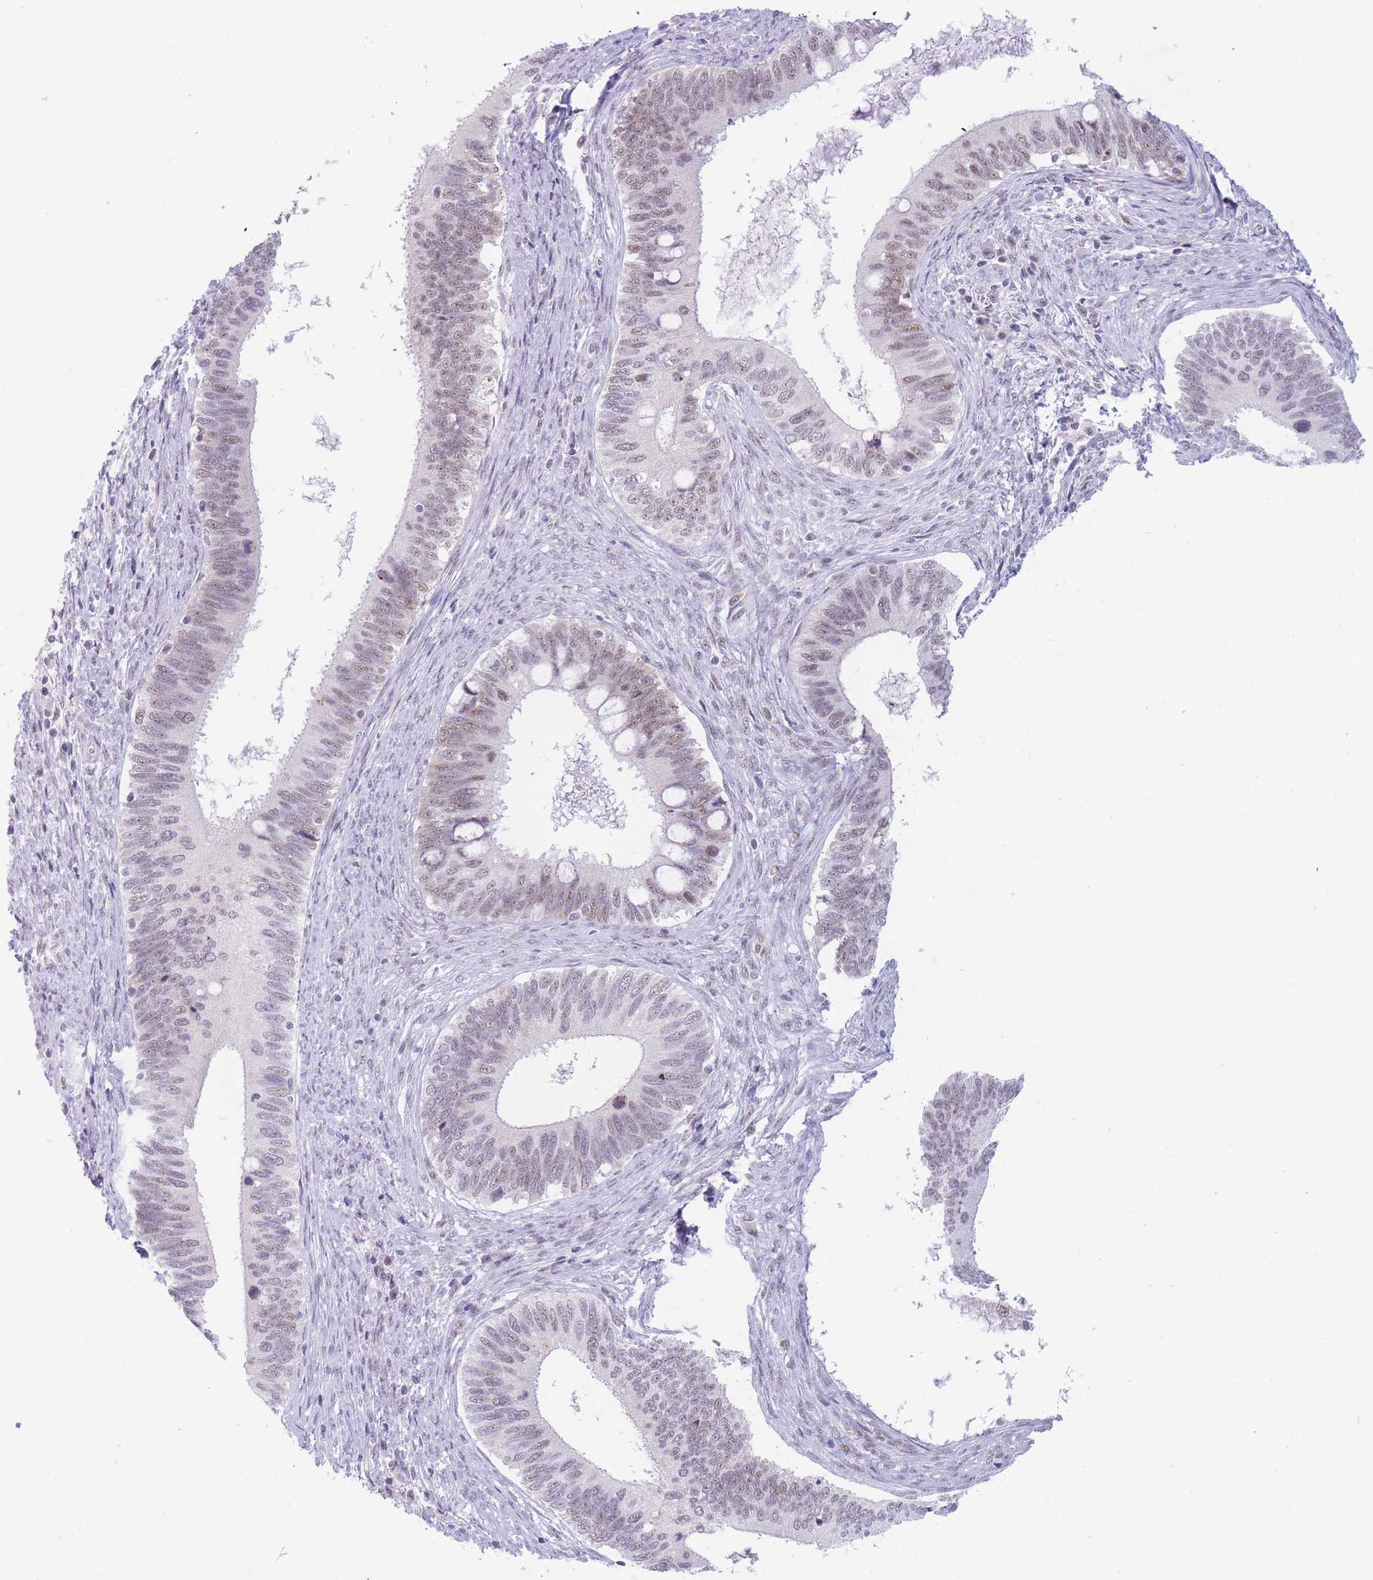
{"staining": {"intensity": "weak", "quantity": "25%-75%", "location": "nuclear"}, "tissue": "cervical cancer", "cell_type": "Tumor cells", "image_type": "cancer", "snomed": [{"axis": "morphology", "description": "Adenocarcinoma, NOS"}, {"axis": "topography", "description": "Cervix"}], "caption": "Immunohistochemistry (IHC) photomicrograph of neoplastic tissue: human cervical cancer stained using immunohistochemistry demonstrates low levels of weak protein expression localized specifically in the nuclear of tumor cells, appearing as a nuclear brown color.", "gene": "CYP2B6", "patient": {"sex": "female", "age": 42}}